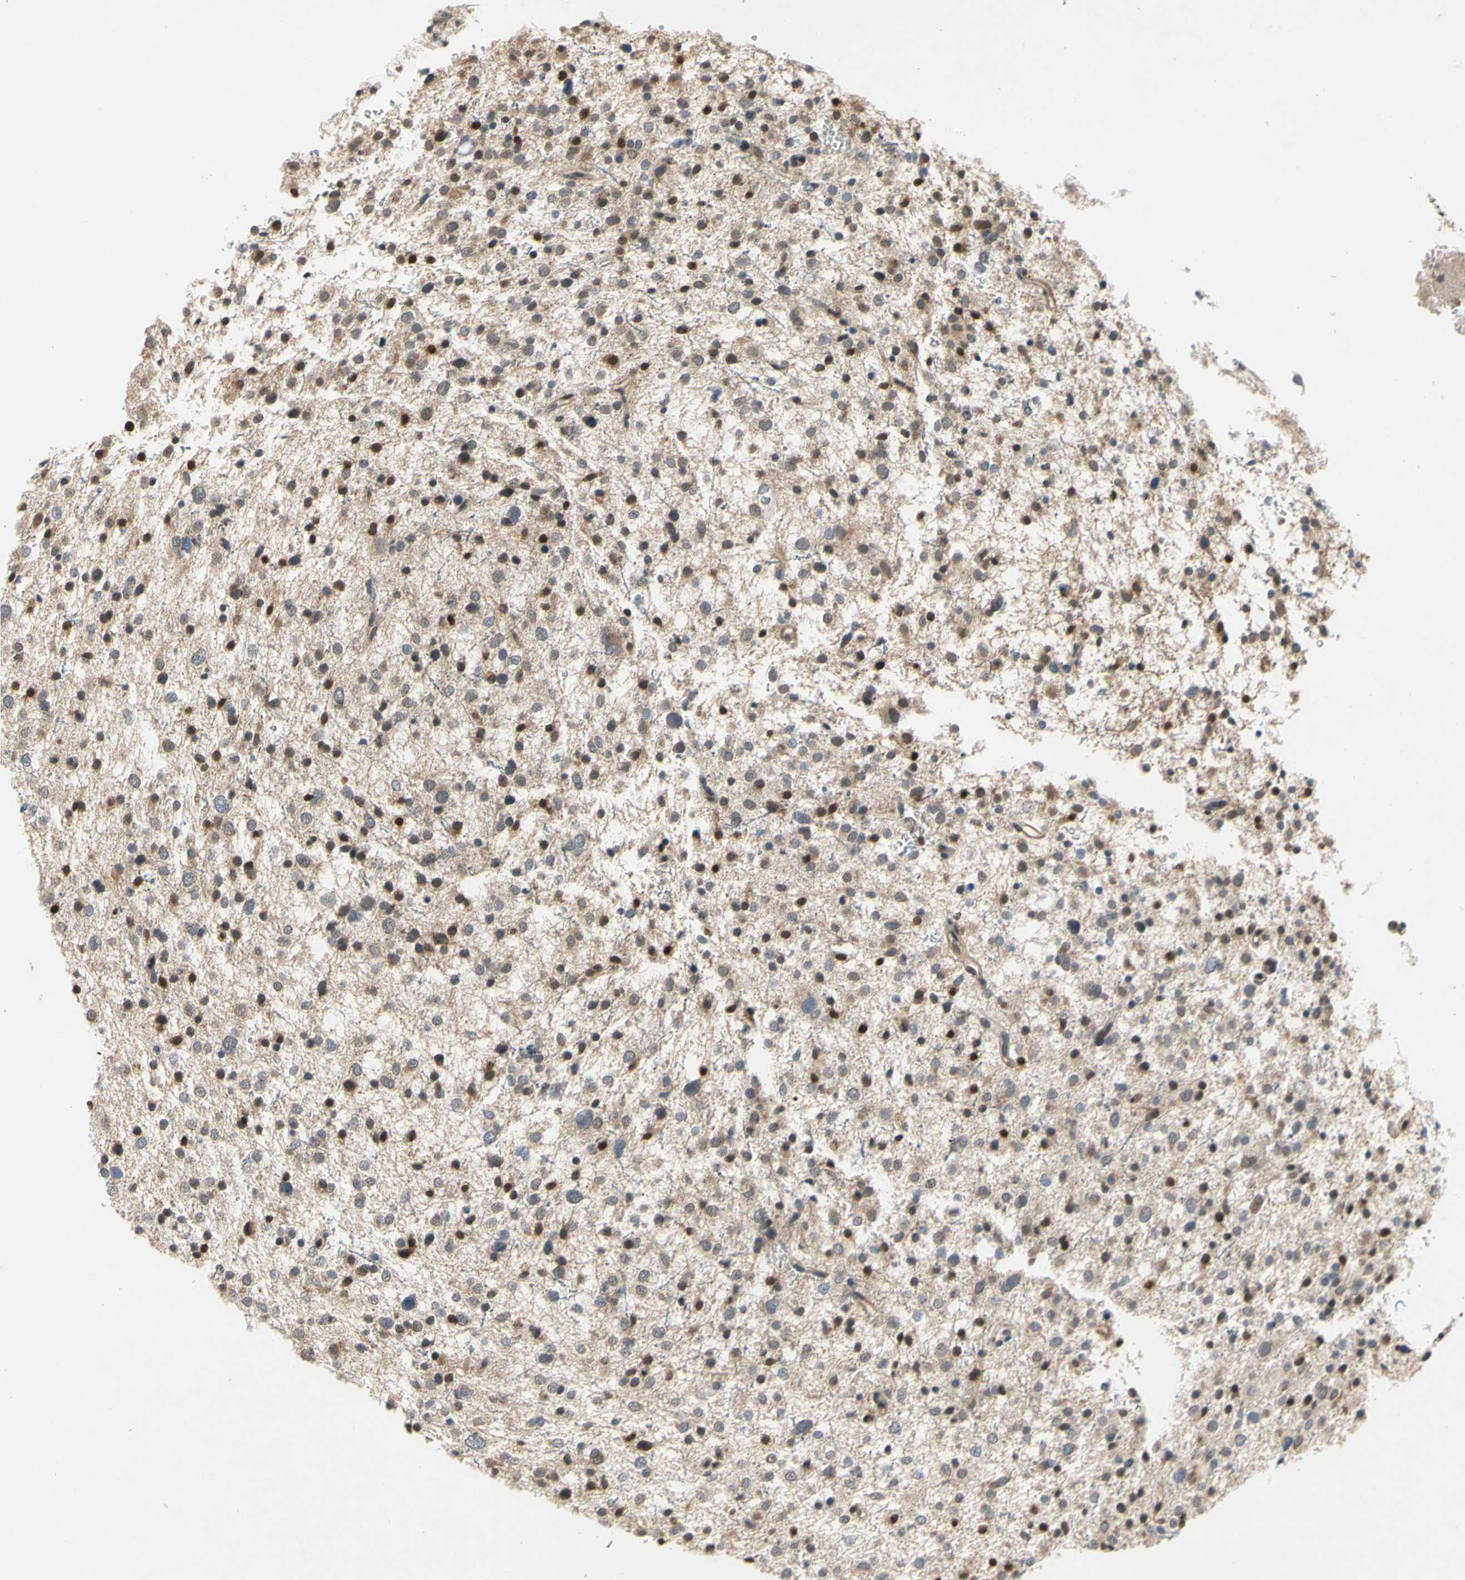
{"staining": {"intensity": "moderate", "quantity": ">75%", "location": "nuclear"}, "tissue": "glioma", "cell_type": "Tumor cells", "image_type": "cancer", "snomed": [{"axis": "morphology", "description": "Glioma, malignant, Low grade"}, {"axis": "topography", "description": "Brain"}], "caption": "Human low-grade glioma (malignant) stained for a protein (brown) displays moderate nuclear positive staining in about >75% of tumor cells.", "gene": "GSR", "patient": {"sex": "female", "age": 37}}